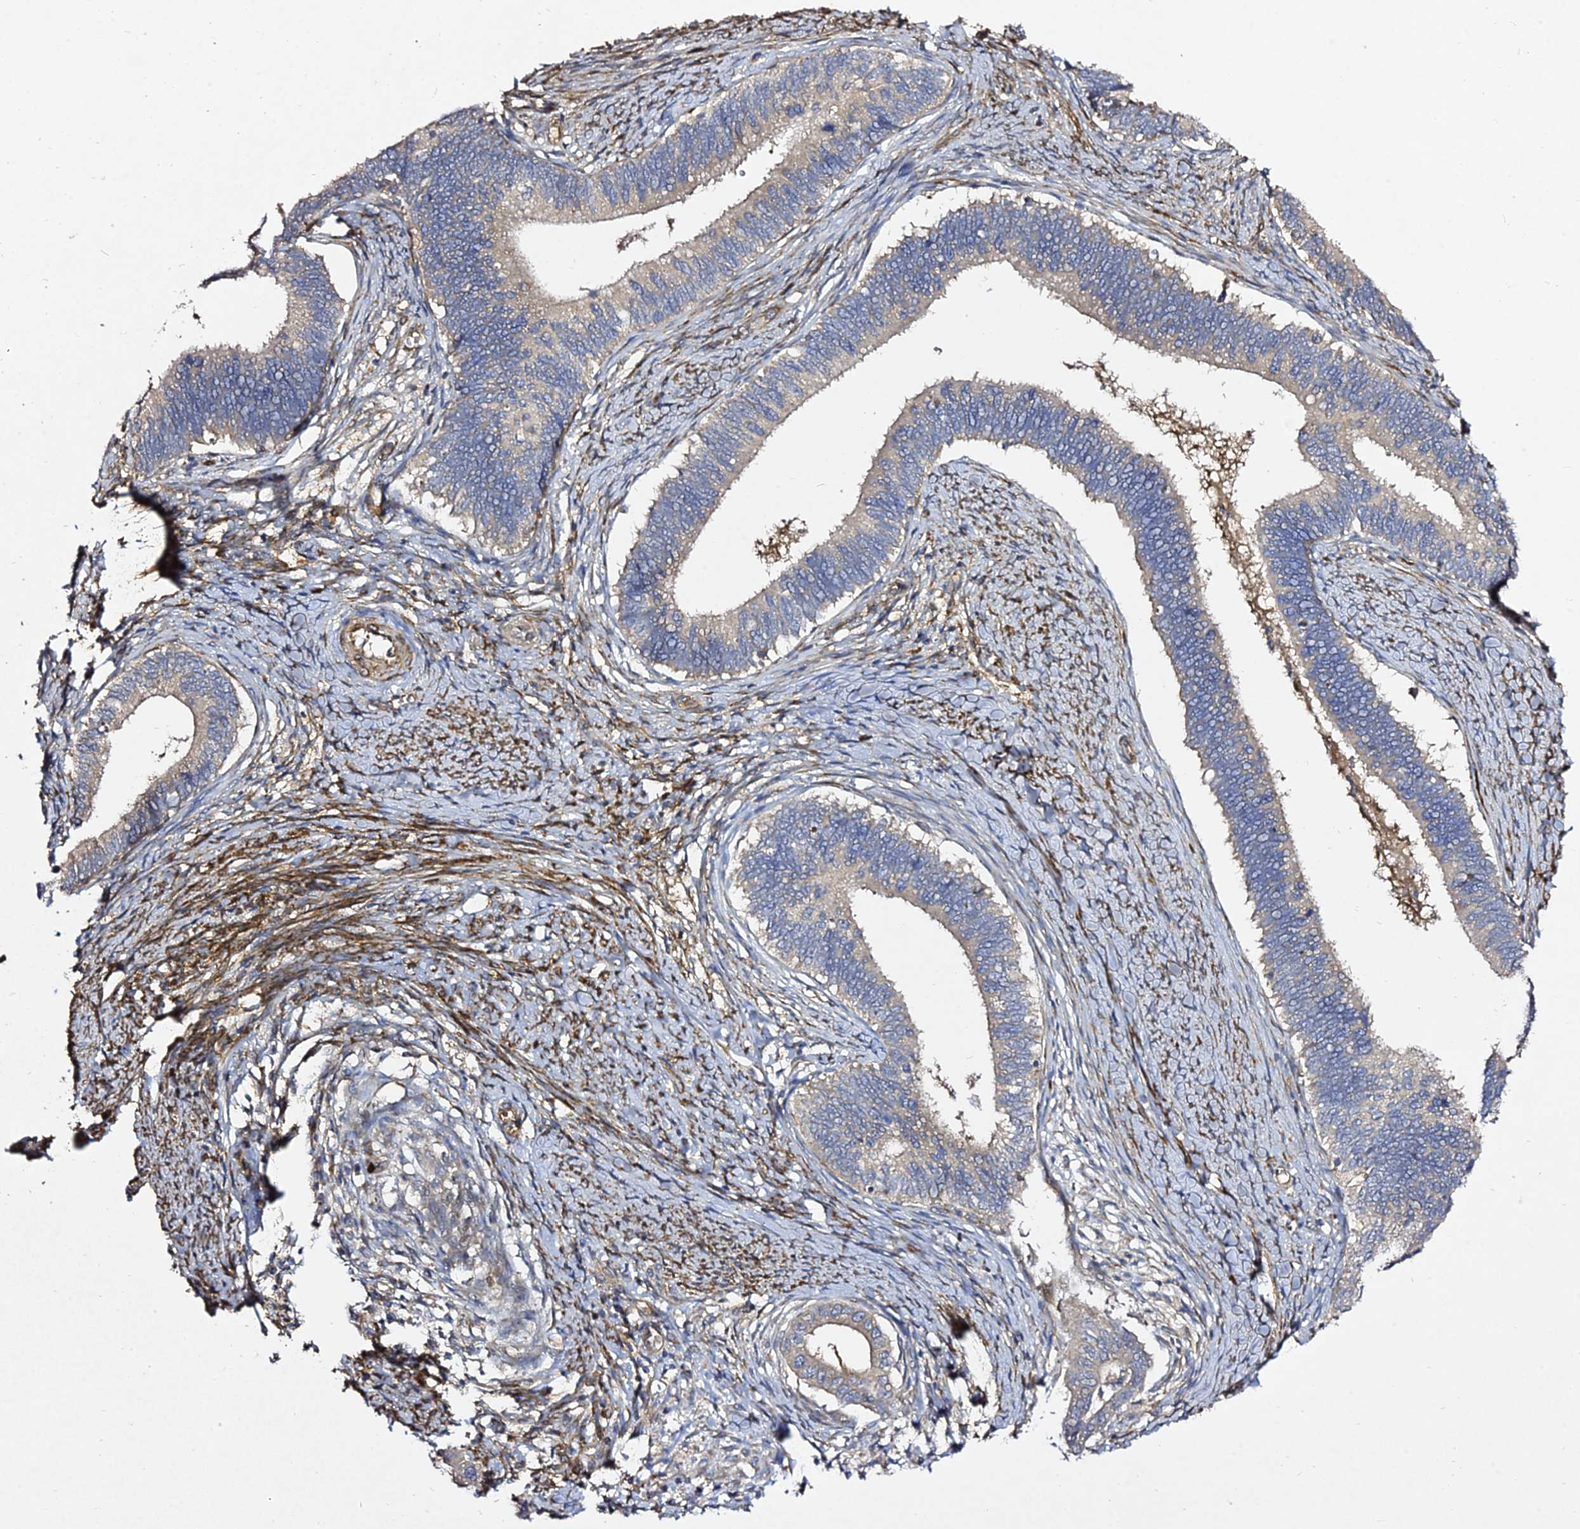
{"staining": {"intensity": "weak", "quantity": "<25%", "location": "cytoplasmic/membranous"}, "tissue": "cervical cancer", "cell_type": "Tumor cells", "image_type": "cancer", "snomed": [{"axis": "morphology", "description": "Adenocarcinoma, NOS"}, {"axis": "topography", "description": "Cervix"}], "caption": "Photomicrograph shows no significant protein staining in tumor cells of cervical adenocarcinoma.", "gene": "GRTP1", "patient": {"sex": "female", "age": 42}}